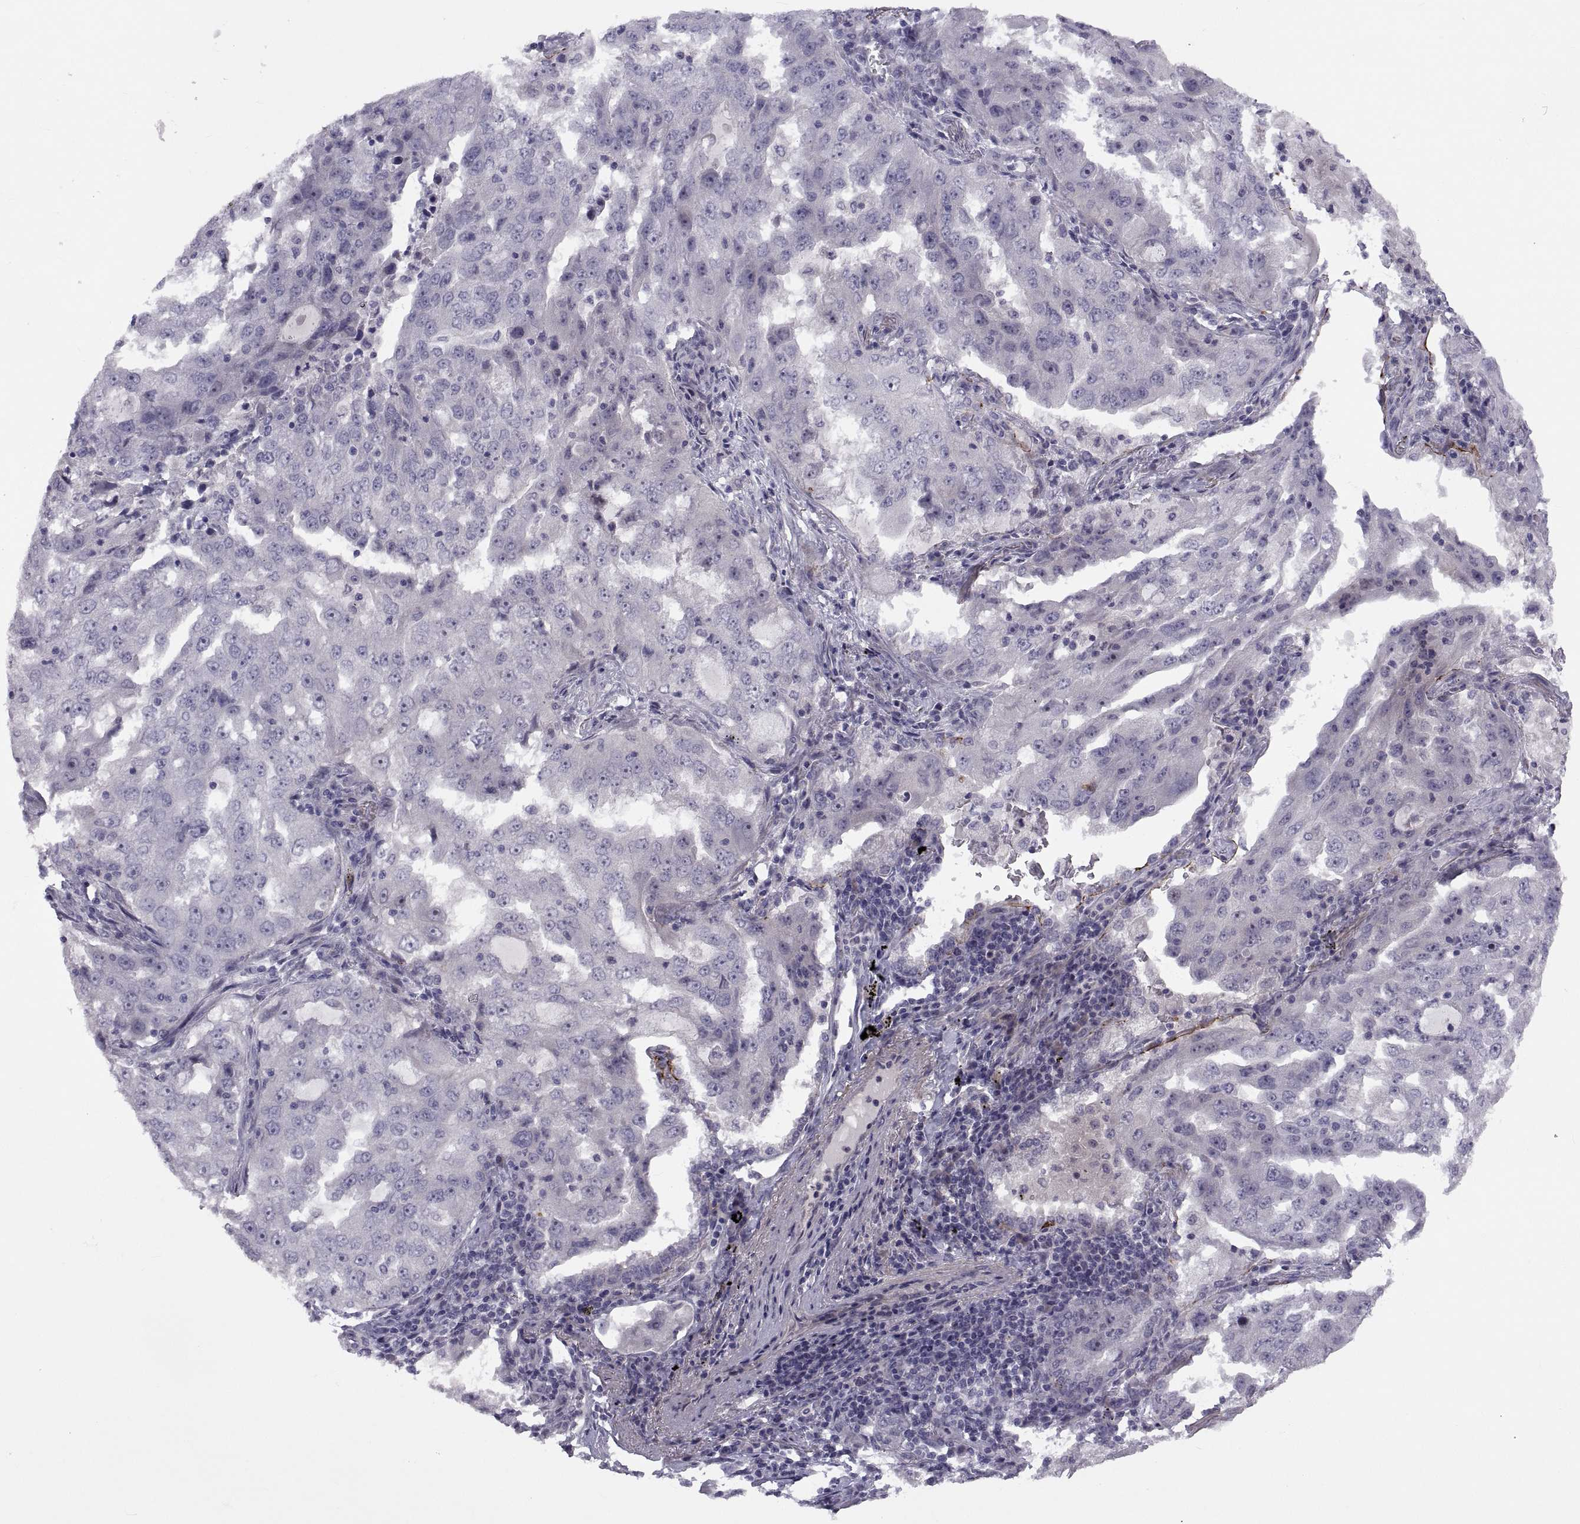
{"staining": {"intensity": "negative", "quantity": "none", "location": "none"}, "tissue": "lung cancer", "cell_type": "Tumor cells", "image_type": "cancer", "snomed": [{"axis": "morphology", "description": "Adenocarcinoma, NOS"}, {"axis": "topography", "description": "Lung"}], "caption": "Human lung cancer (adenocarcinoma) stained for a protein using immunohistochemistry reveals no positivity in tumor cells.", "gene": "TMEM158", "patient": {"sex": "female", "age": 61}}